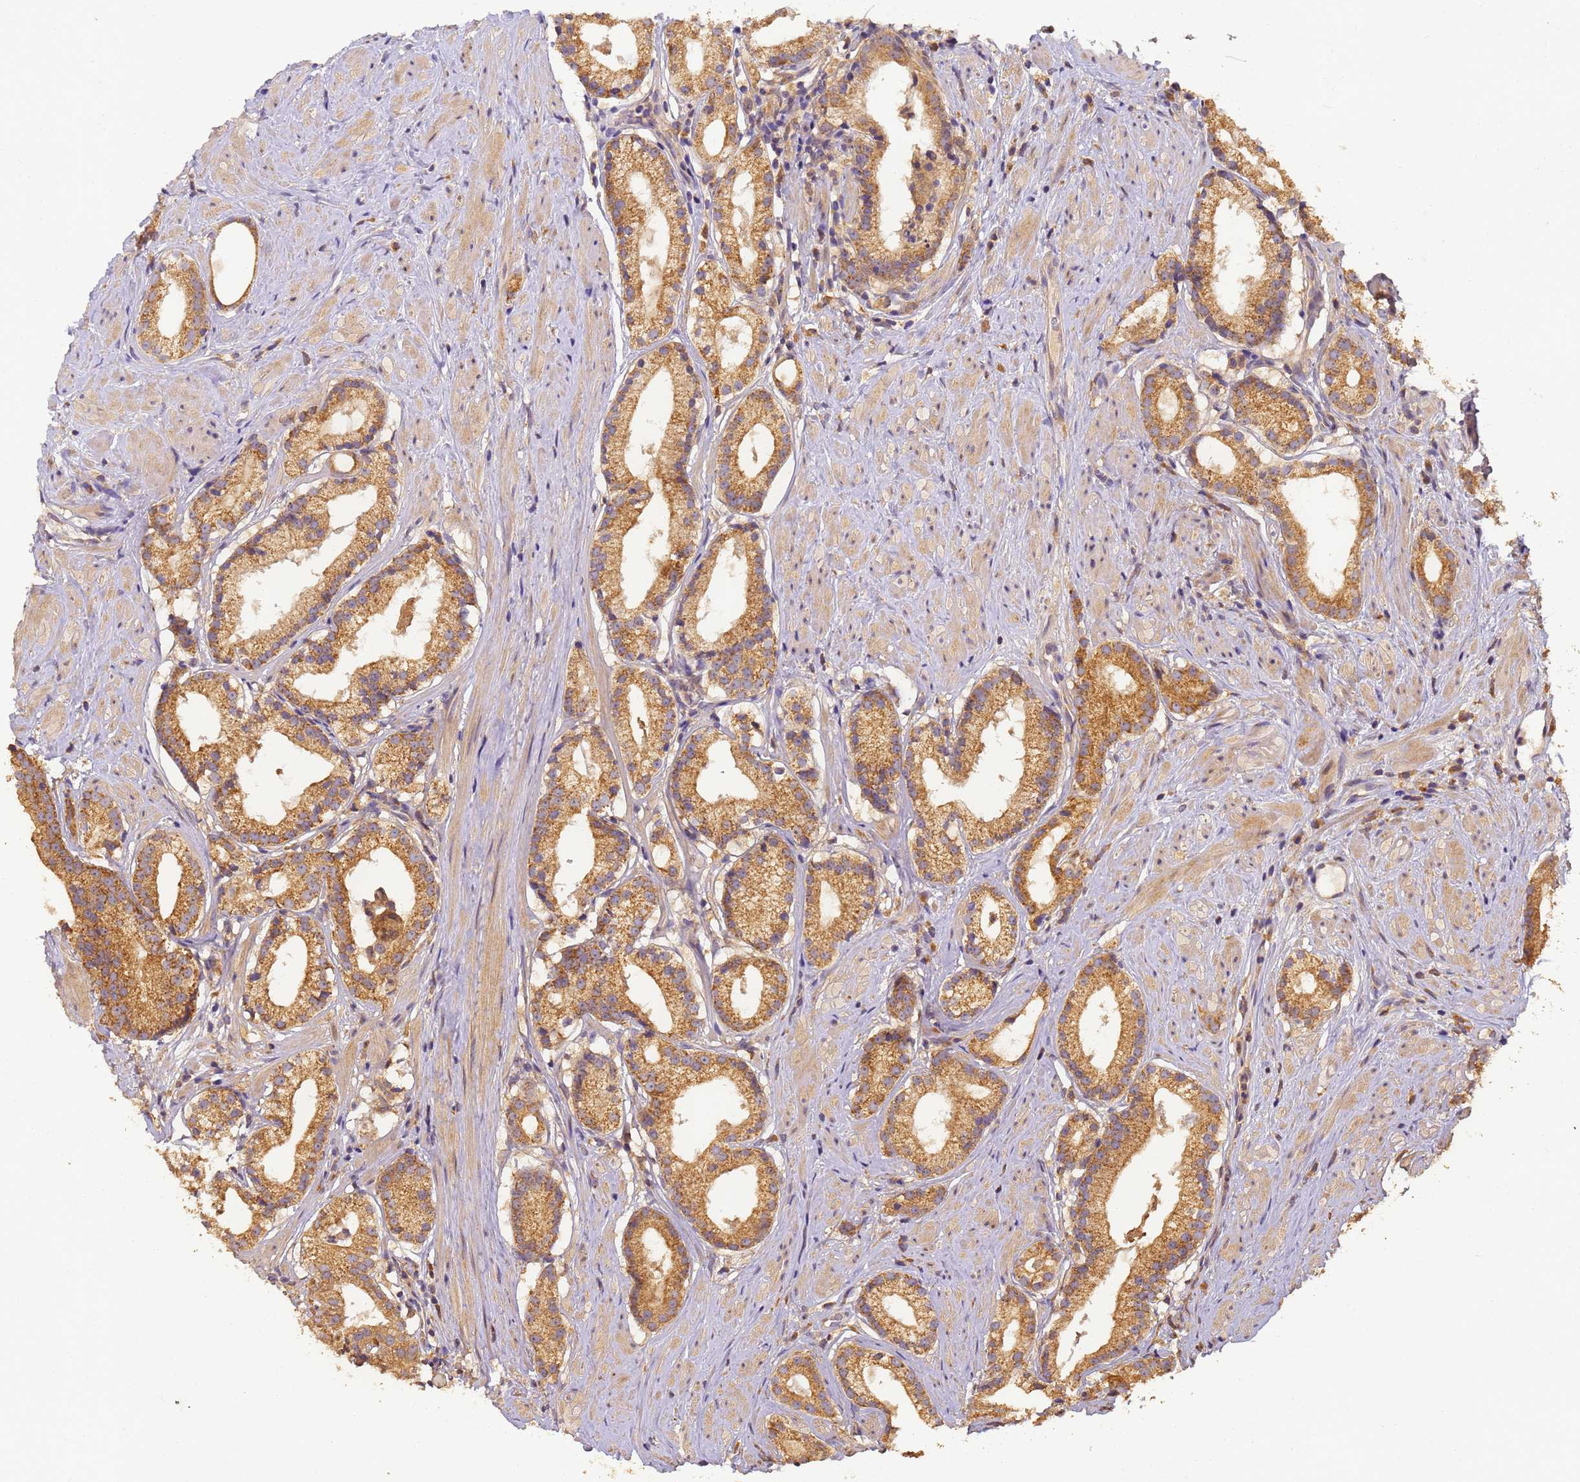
{"staining": {"intensity": "moderate", "quantity": ">75%", "location": "cytoplasmic/membranous"}, "tissue": "prostate cancer", "cell_type": "Tumor cells", "image_type": "cancer", "snomed": [{"axis": "morphology", "description": "Adenocarcinoma, Low grade"}, {"axis": "topography", "description": "Prostate"}], "caption": "Human prostate adenocarcinoma (low-grade) stained for a protein (brown) reveals moderate cytoplasmic/membranous positive staining in about >75% of tumor cells.", "gene": "TIGAR", "patient": {"sex": "male", "age": 57}}